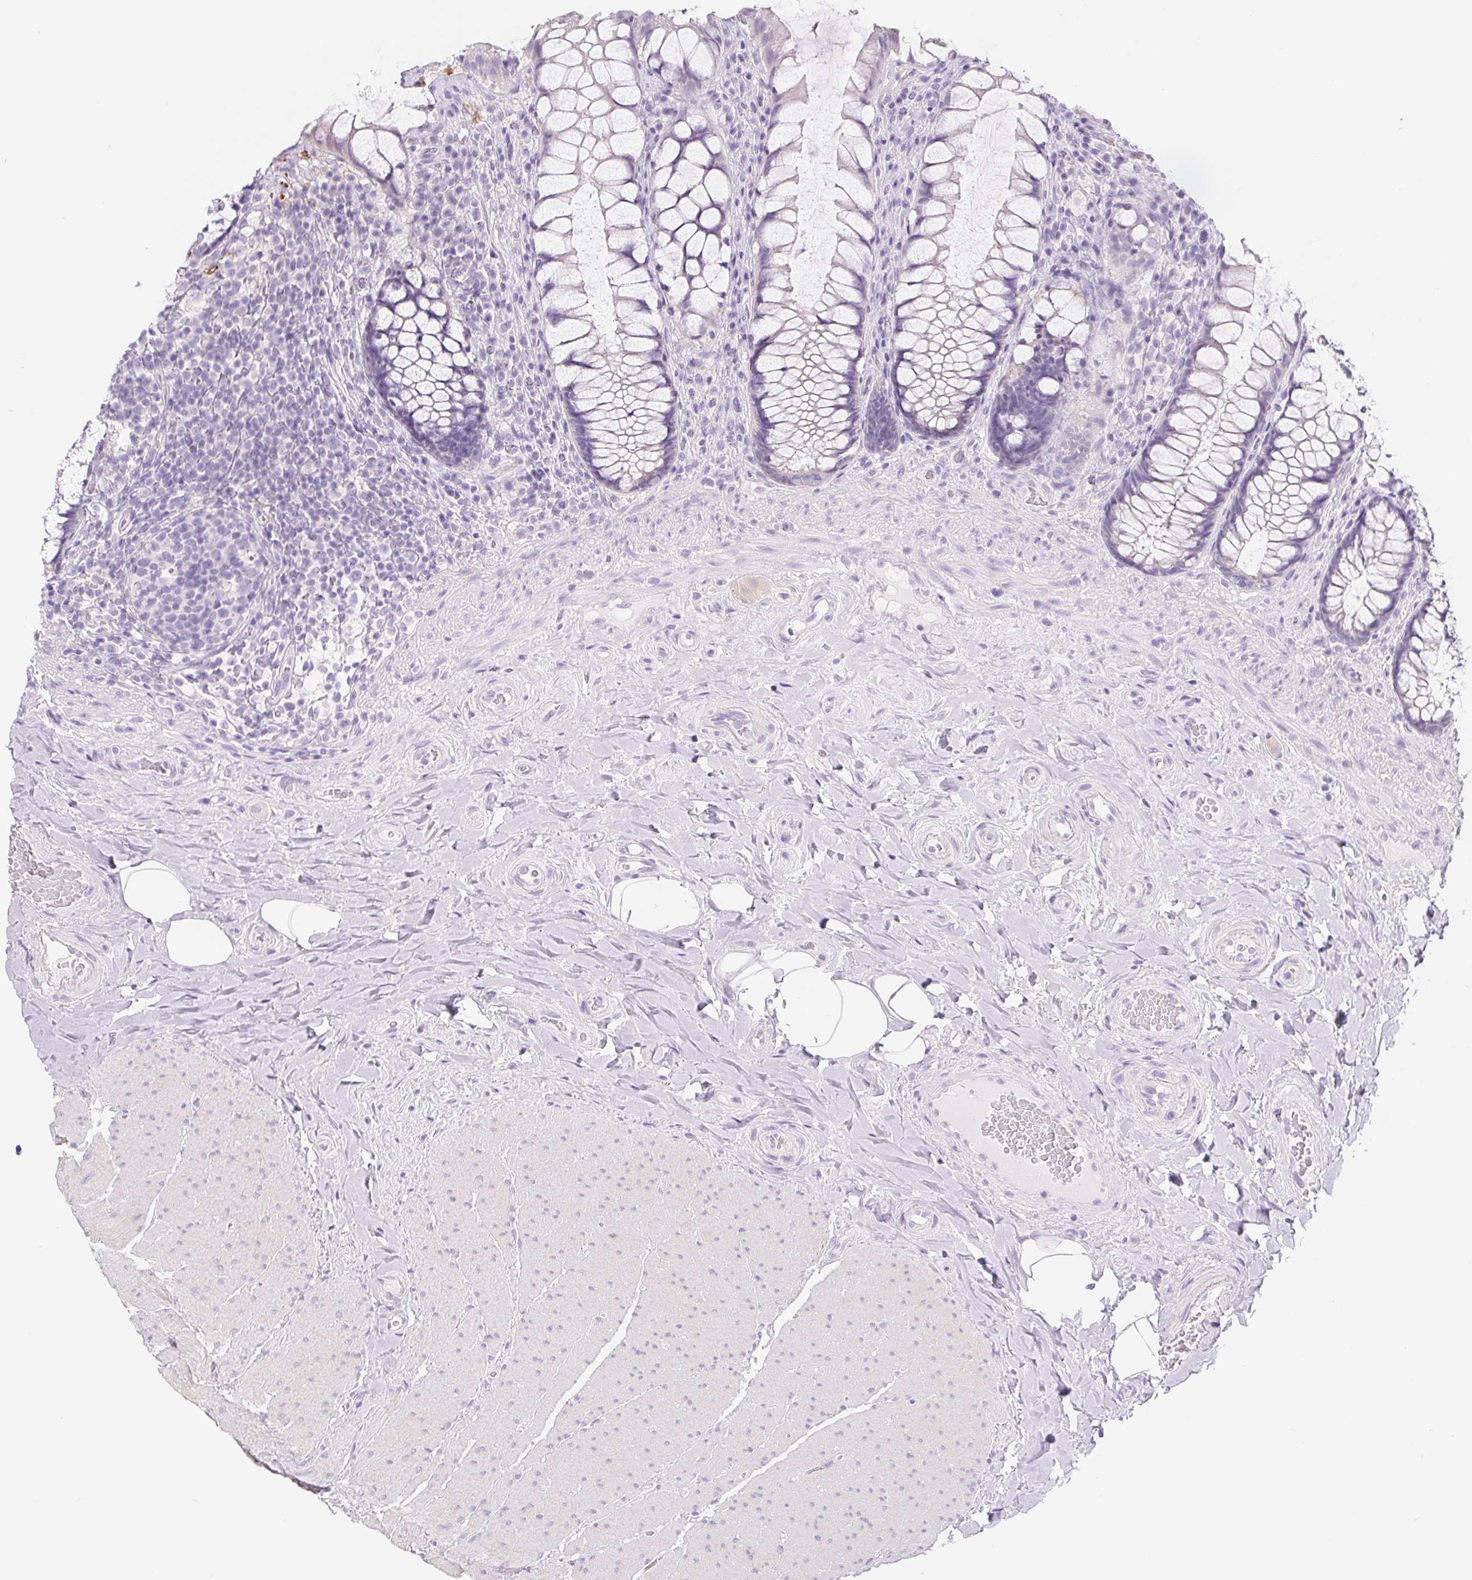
{"staining": {"intensity": "negative", "quantity": "none", "location": "none"}, "tissue": "rectum", "cell_type": "Glandular cells", "image_type": "normal", "snomed": [{"axis": "morphology", "description": "Normal tissue, NOS"}, {"axis": "topography", "description": "Rectum"}], "caption": "Glandular cells are negative for brown protein staining in benign rectum.", "gene": "DYNC2LI1", "patient": {"sex": "female", "age": 58}}